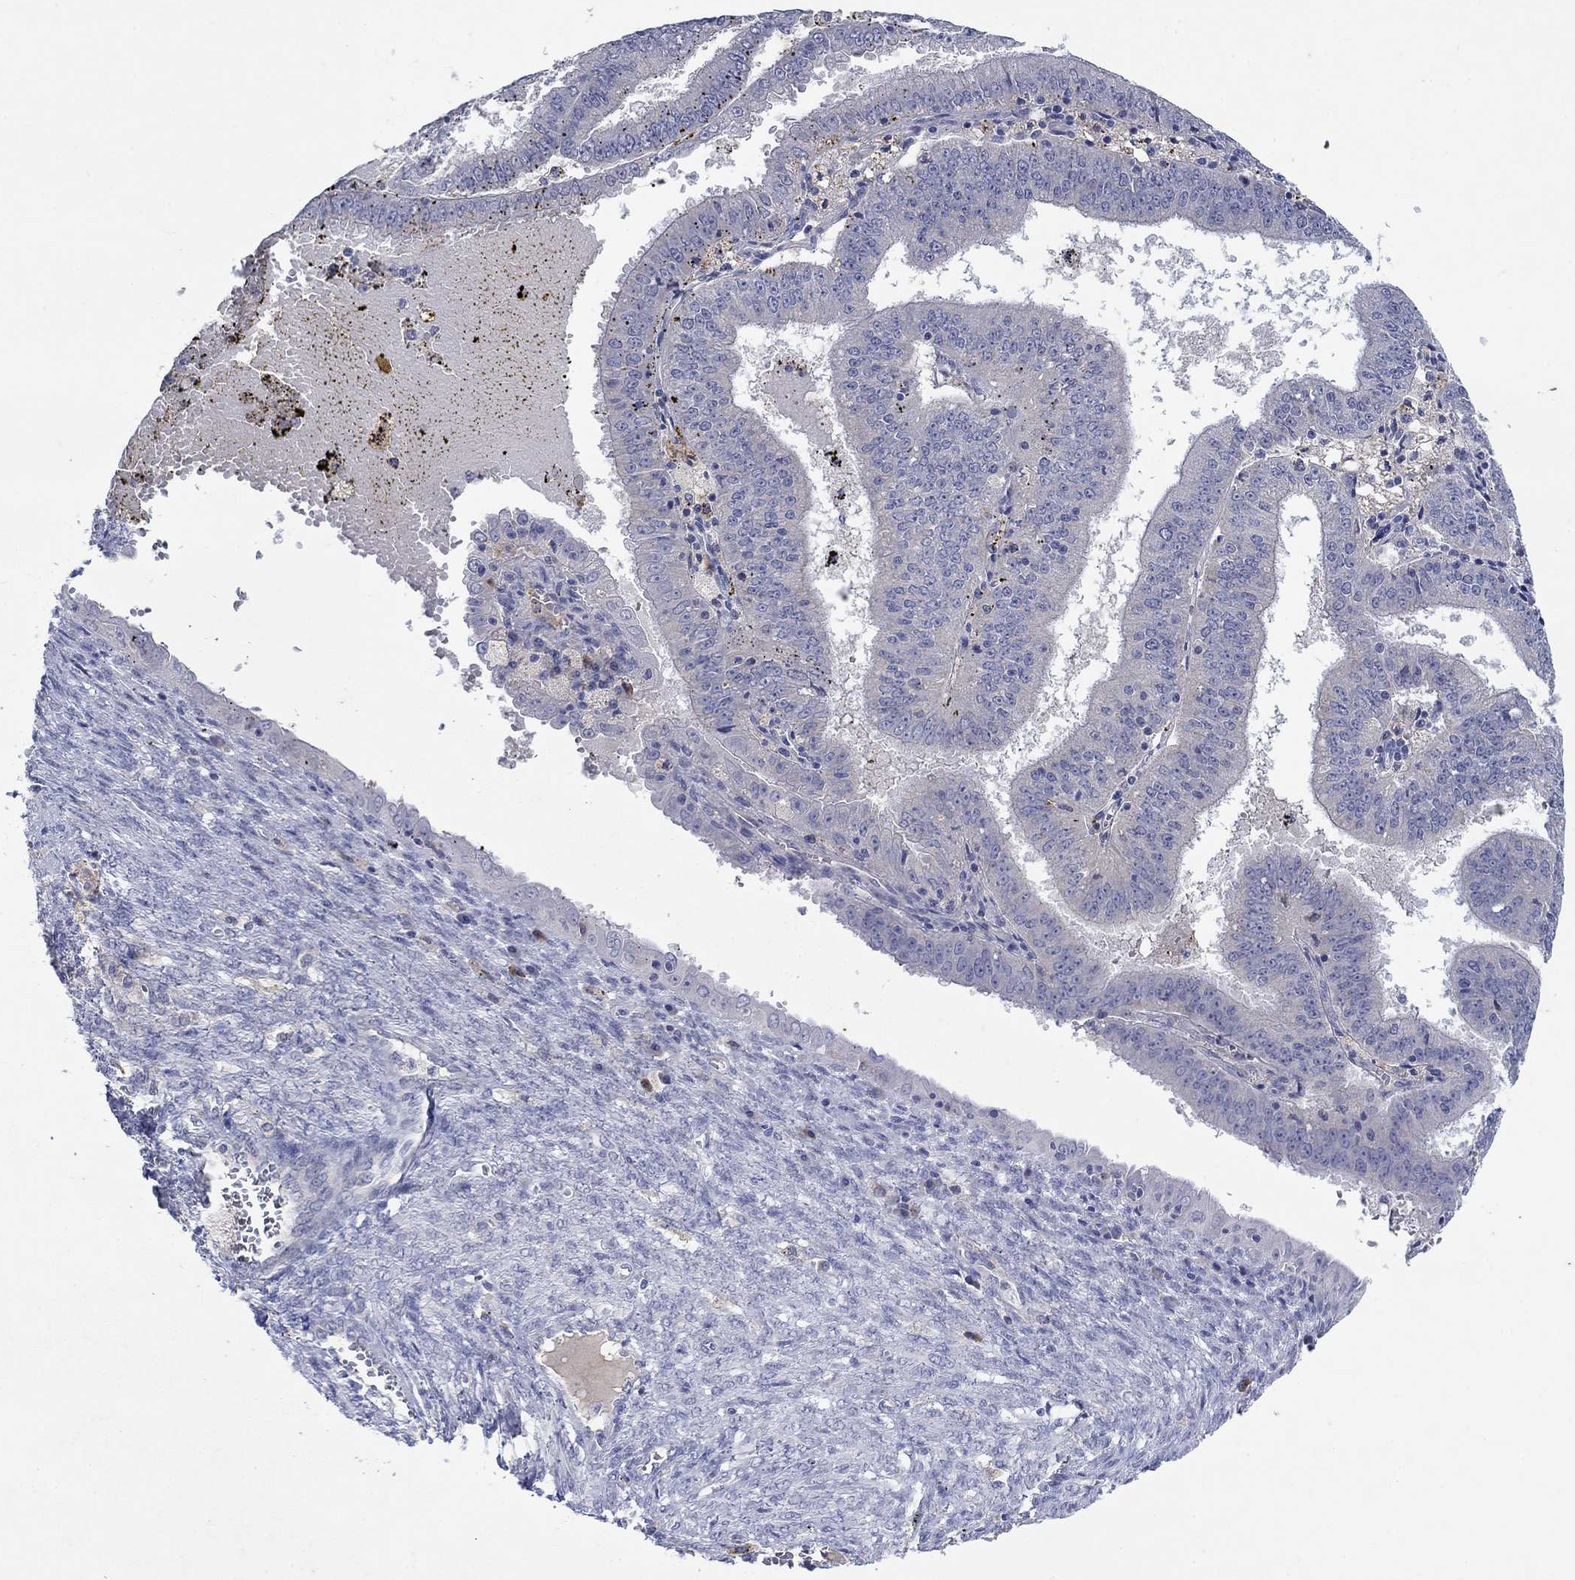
{"staining": {"intensity": "negative", "quantity": "none", "location": "none"}, "tissue": "endometrial cancer", "cell_type": "Tumor cells", "image_type": "cancer", "snomed": [{"axis": "morphology", "description": "Adenocarcinoma, NOS"}, {"axis": "topography", "description": "Endometrium"}], "caption": "Human adenocarcinoma (endometrial) stained for a protein using immunohistochemistry demonstrates no staining in tumor cells.", "gene": "PLCL2", "patient": {"sex": "female", "age": 66}}